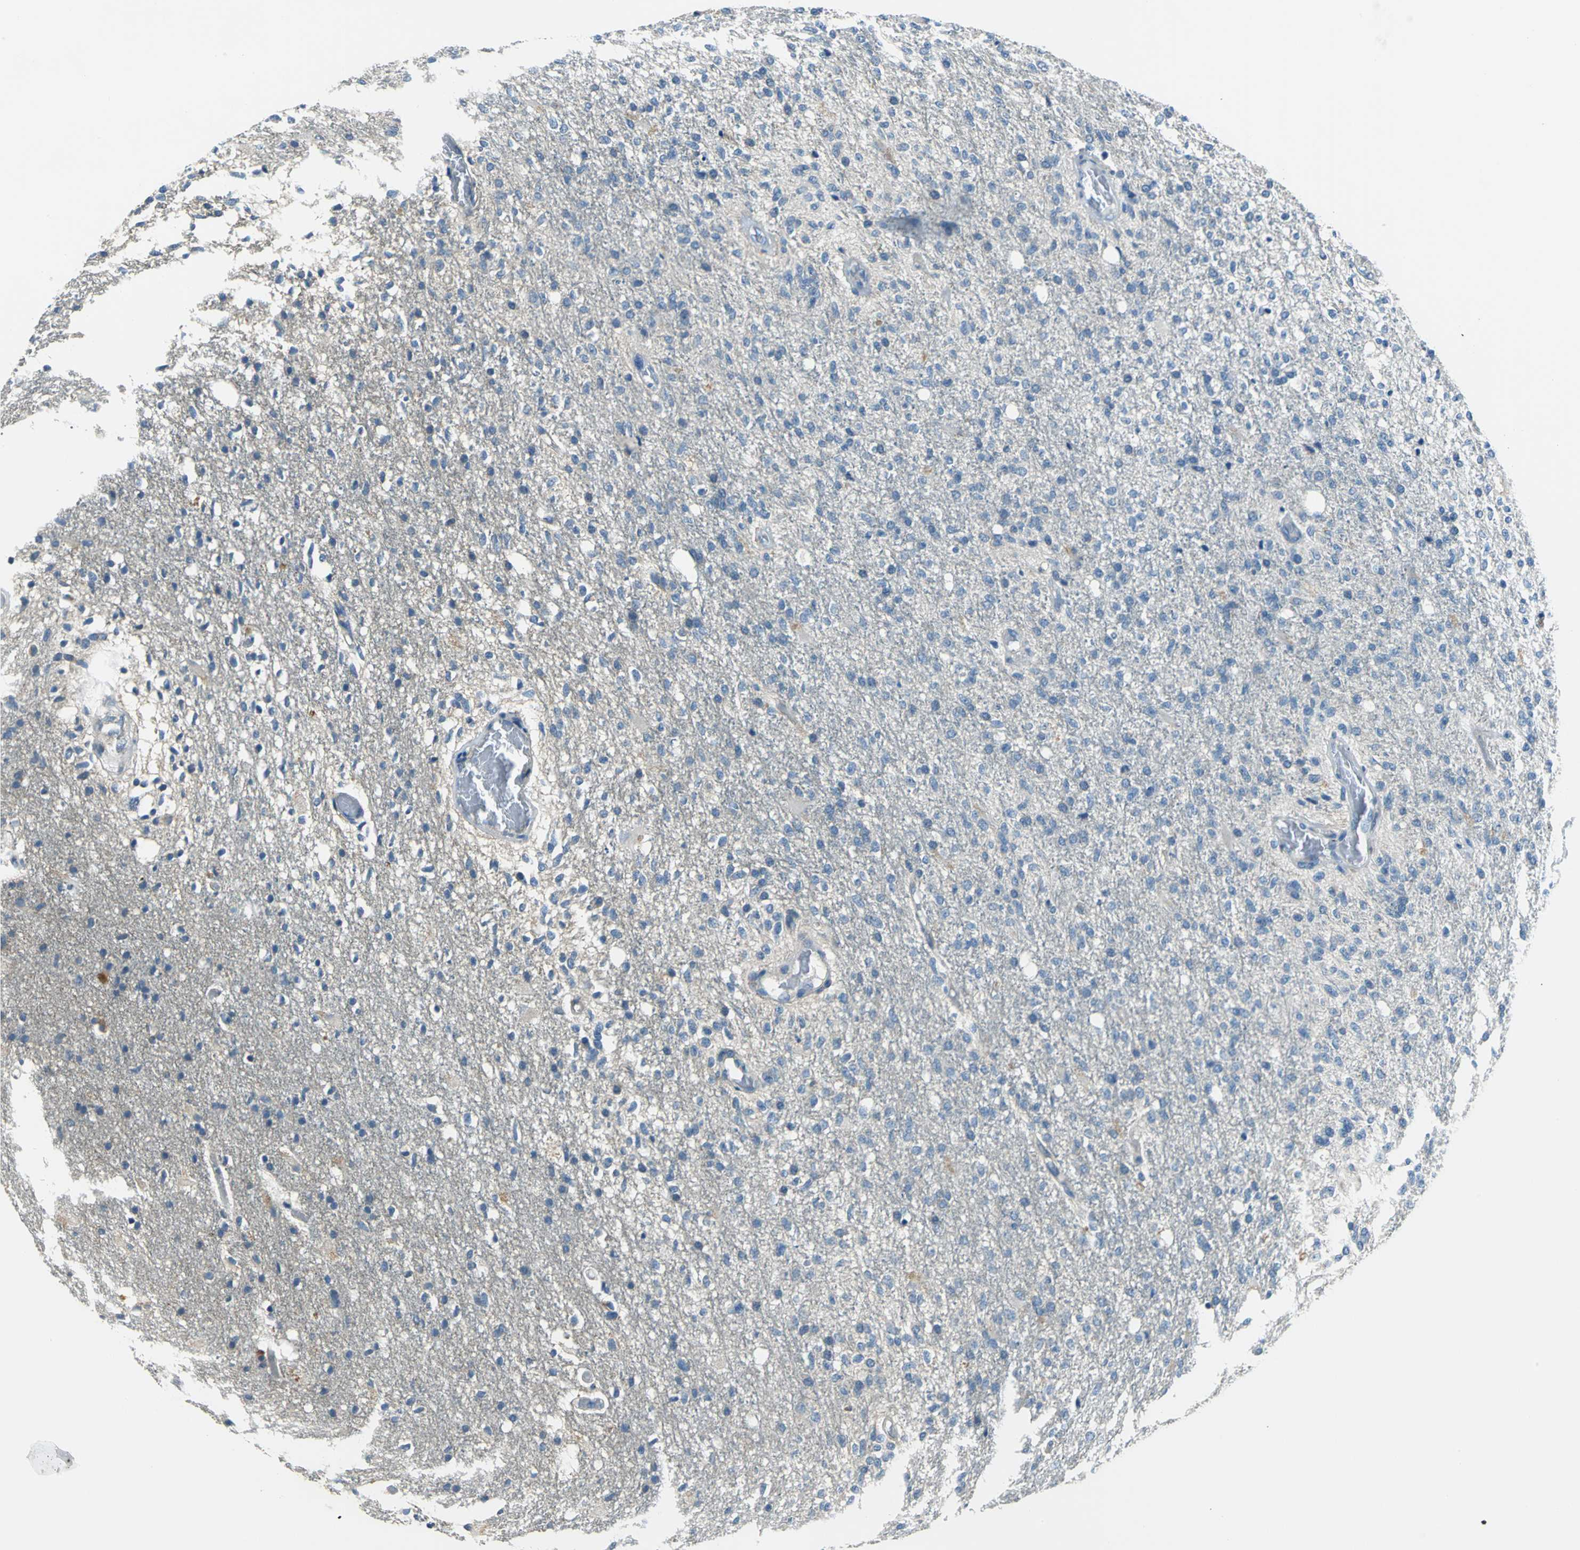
{"staining": {"intensity": "weak", "quantity": "<25%", "location": "cytoplasmic/membranous"}, "tissue": "glioma", "cell_type": "Tumor cells", "image_type": "cancer", "snomed": [{"axis": "morphology", "description": "Normal tissue, NOS"}, {"axis": "morphology", "description": "Glioma, malignant, High grade"}, {"axis": "topography", "description": "Cerebral cortex"}], "caption": "This is an immunohistochemistry image of human glioma. There is no expression in tumor cells.", "gene": "SLC16A7", "patient": {"sex": "male", "age": 77}}